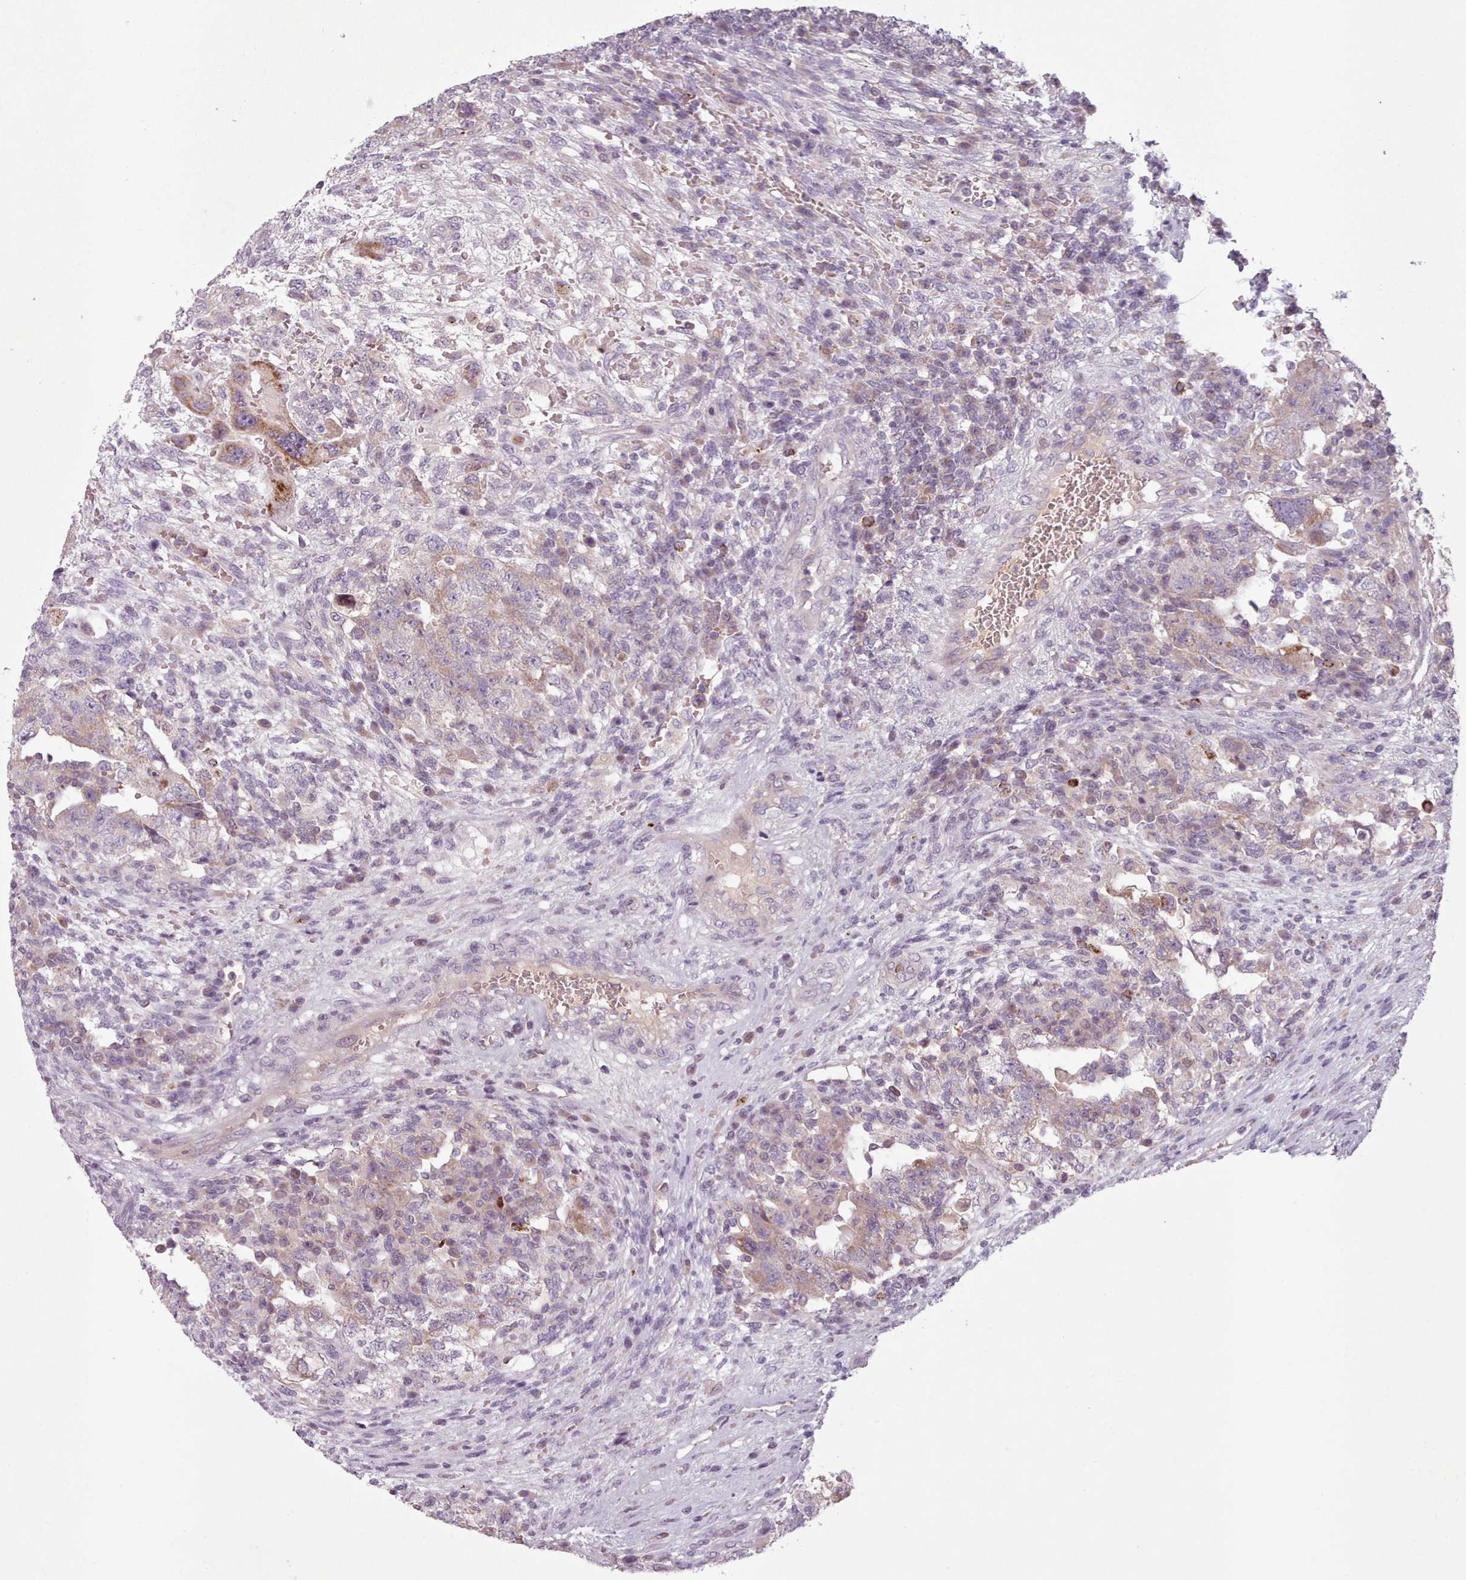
{"staining": {"intensity": "moderate", "quantity": "<25%", "location": "cytoplasmic/membranous"}, "tissue": "testis cancer", "cell_type": "Tumor cells", "image_type": "cancer", "snomed": [{"axis": "morphology", "description": "Carcinoma, Embryonal, NOS"}, {"axis": "topography", "description": "Testis"}], "caption": "Brown immunohistochemical staining in embryonal carcinoma (testis) exhibits moderate cytoplasmic/membranous expression in approximately <25% of tumor cells. The protein is stained brown, and the nuclei are stained in blue (DAB (3,3'-diaminobenzidine) IHC with brightfield microscopy, high magnification).", "gene": "LAPTM5", "patient": {"sex": "male", "age": 26}}